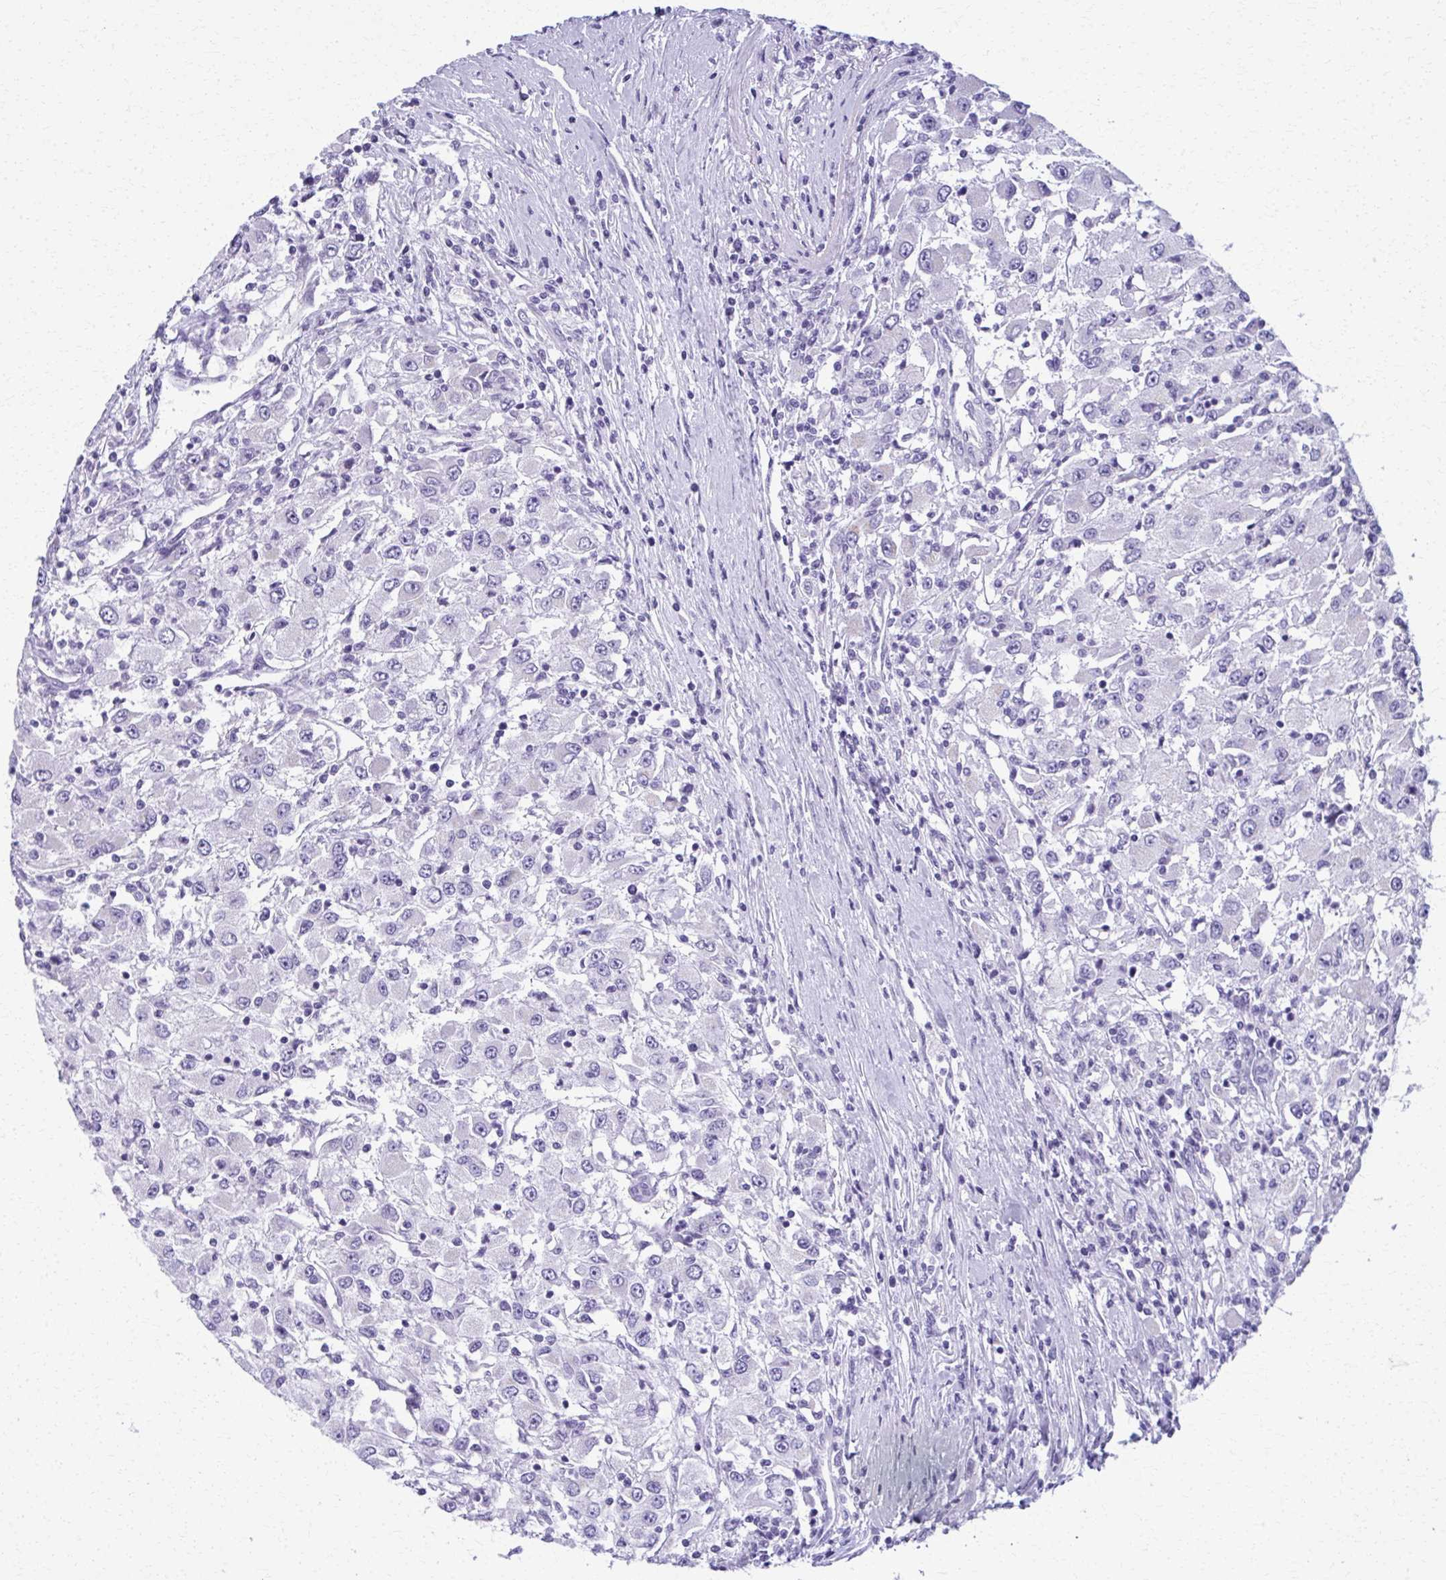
{"staining": {"intensity": "negative", "quantity": "none", "location": "none"}, "tissue": "renal cancer", "cell_type": "Tumor cells", "image_type": "cancer", "snomed": [{"axis": "morphology", "description": "Adenocarcinoma, NOS"}, {"axis": "topography", "description": "Kidney"}], "caption": "Protein analysis of renal adenocarcinoma exhibits no significant expression in tumor cells.", "gene": "SCLY", "patient": {"sex": "female", "age": 67}}